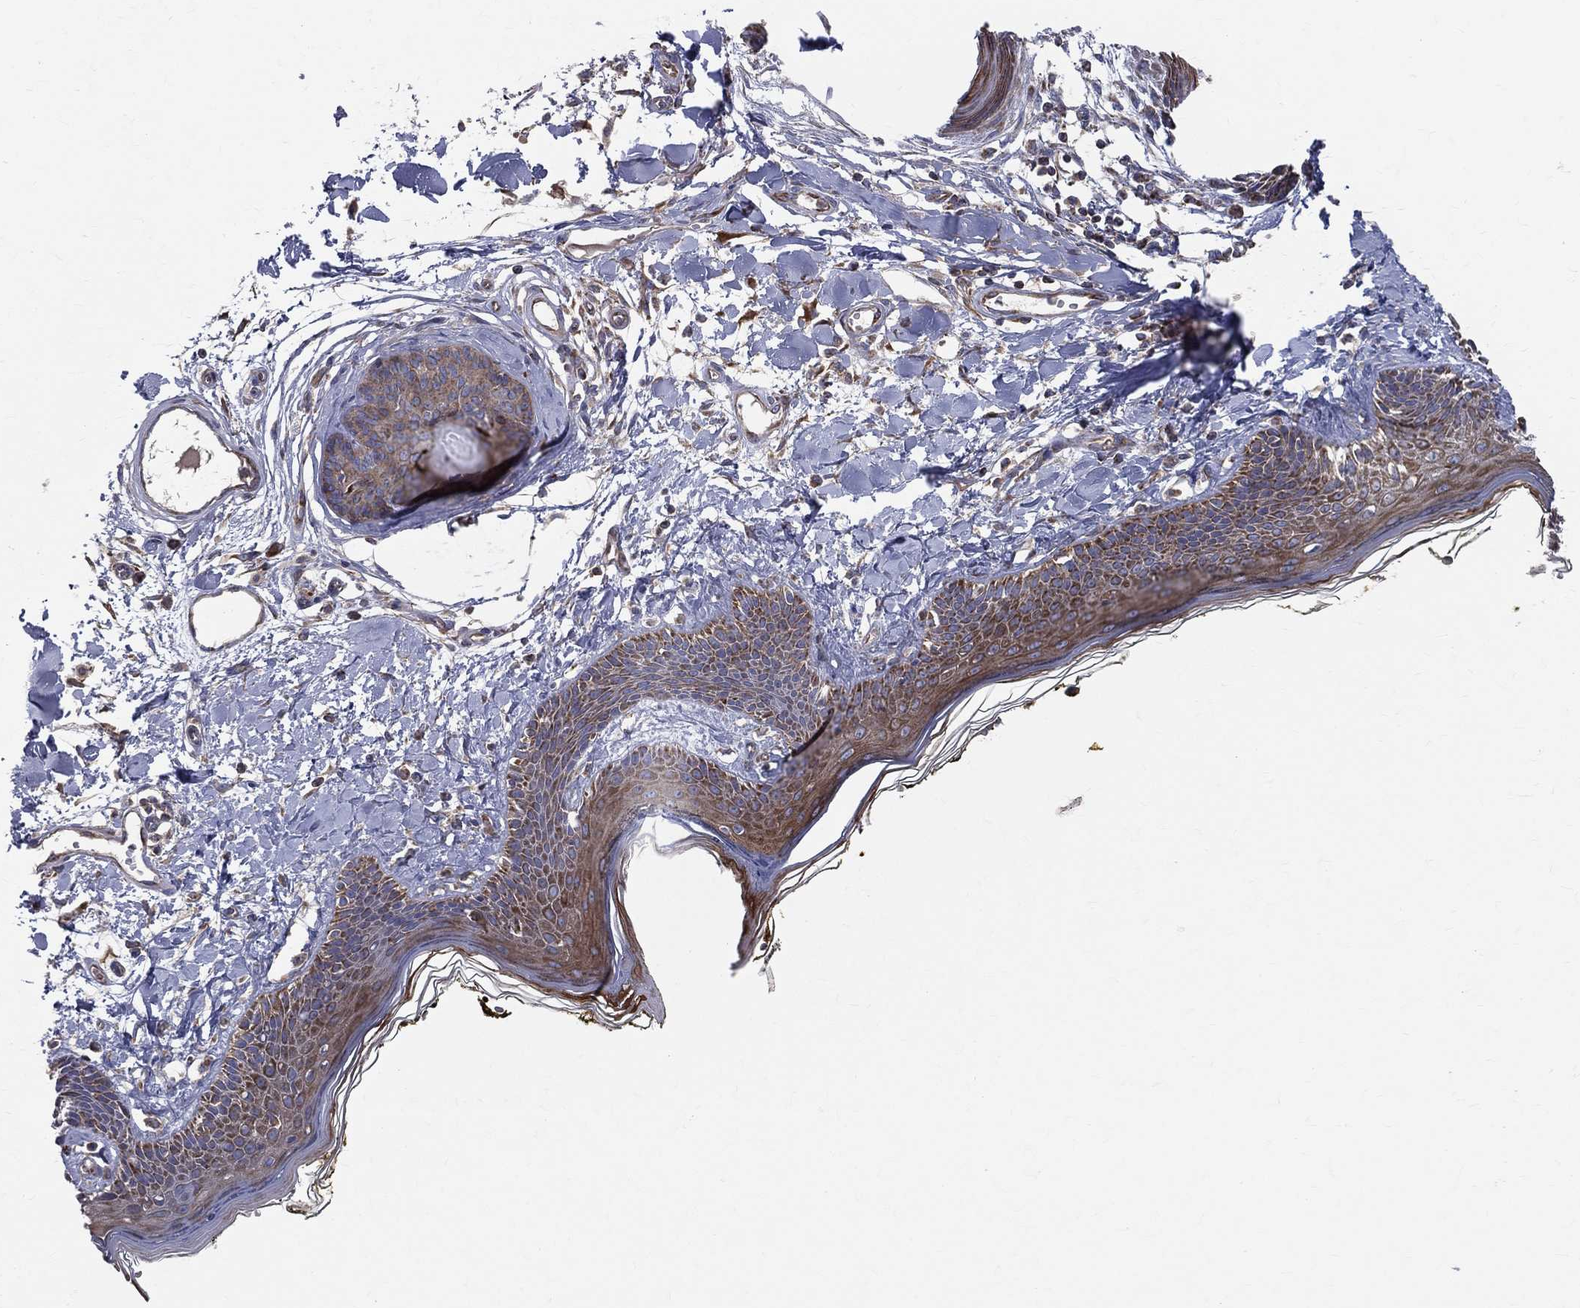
{"staining": {"intensity": "negative", "quantity": "none", "location": "none"}, "tissue": "skin", "cell_type": "Fibroblasts", "image_type": "normal", "snomed": [{"axis": "morphology", "description": "Normal tissue, NOS"}, {"axis": "topography", "description": "Skin"}], "caption": "DAB immunohistochemical staining of benign human skin reveals no significant staining in fibroblasts. The staining was performed using DAB (3,3'-diaminobenzidine) to visualize the protein expression in brown, while the nuclei were stained in blue with hematoxylin (Magnification: 20x).", "gene": "MIX23", "patient": {"sex": "male", "age": 76}}